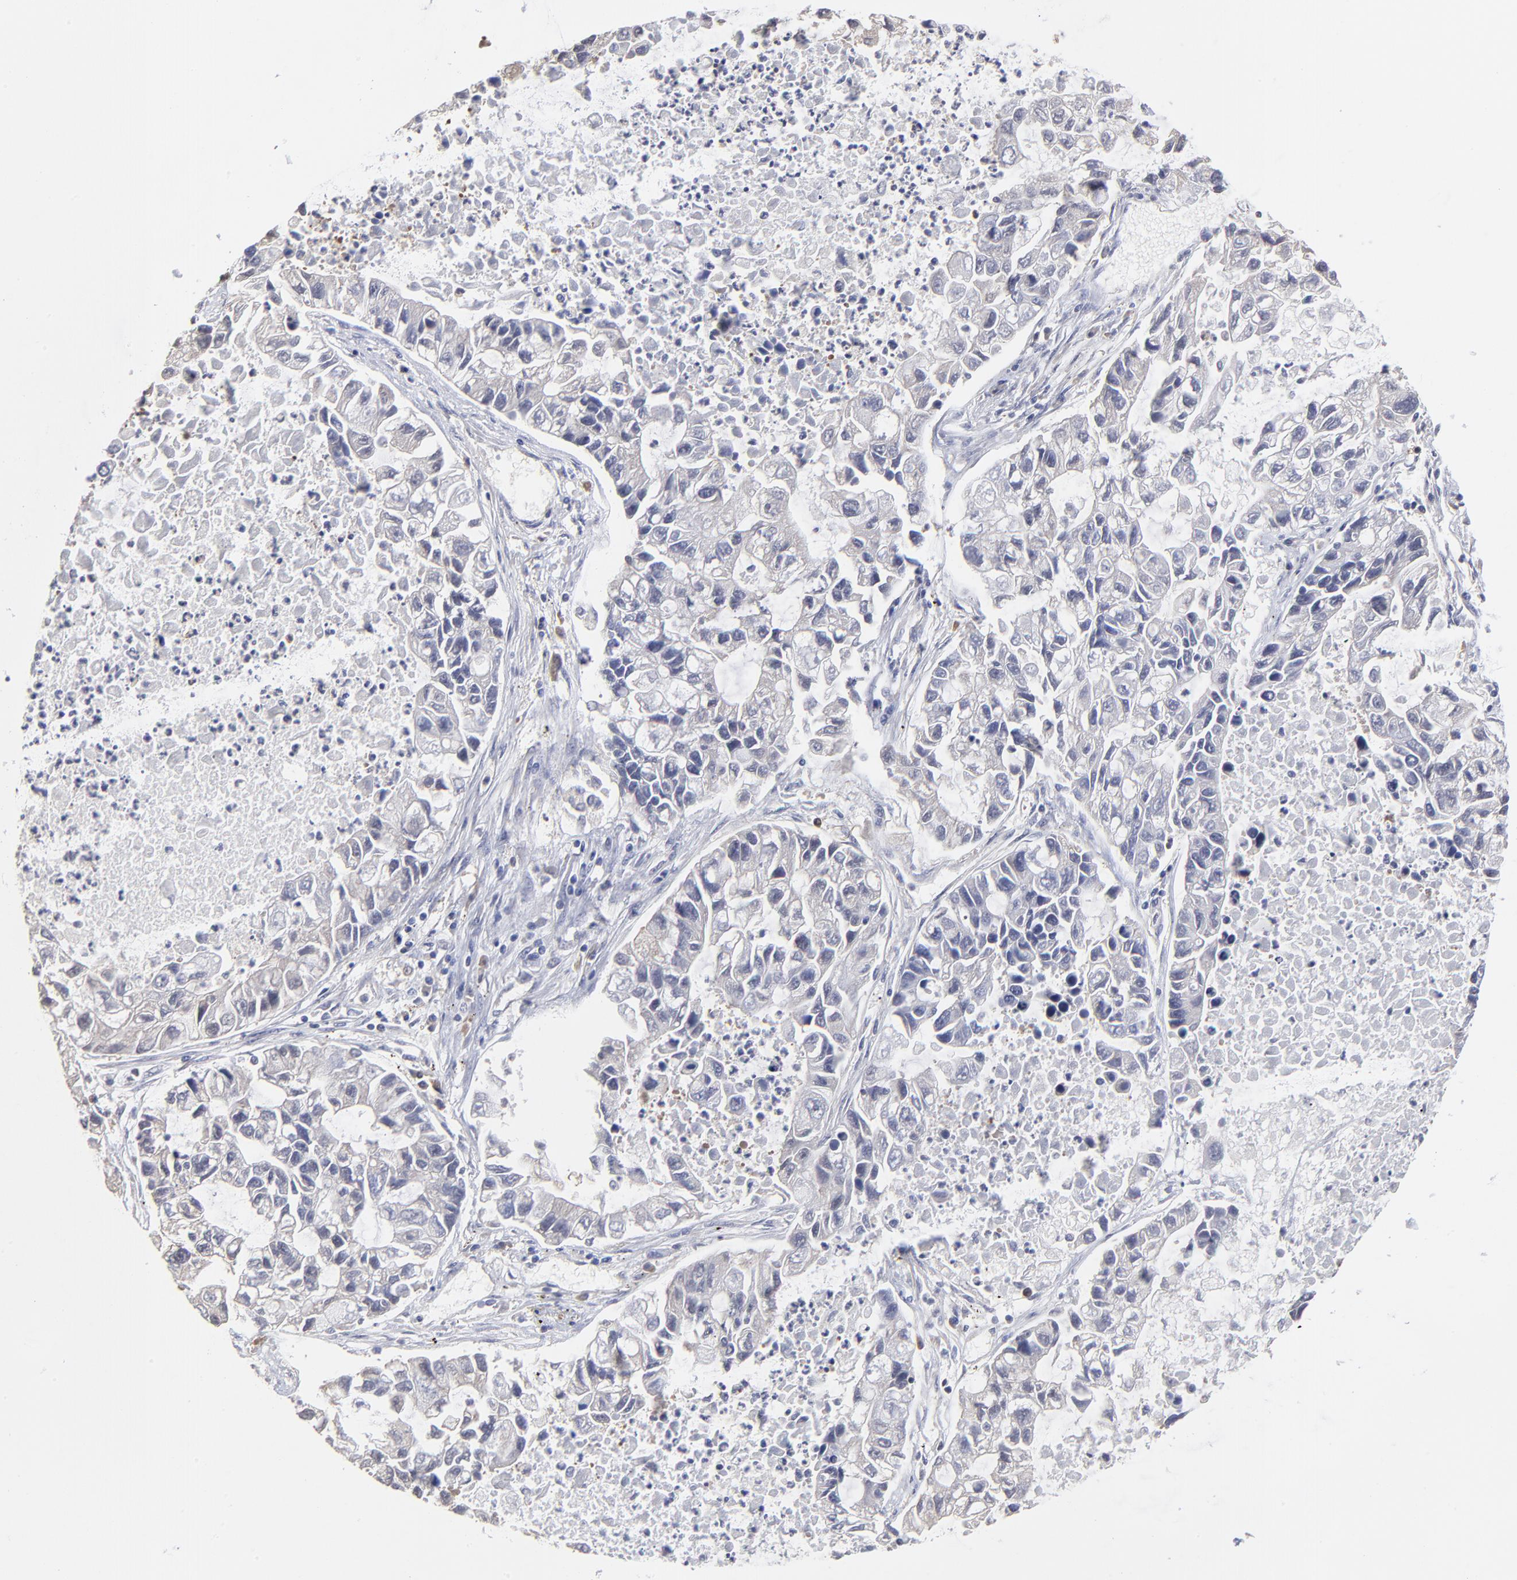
{"staining": {"intensity": "negative", "quantity": "none", "location": "none"}, "tissue": "lung cancer", "cell_type": "Tumor cells", "image_type": "cancer", "snomed": [{"axis": "morphology", "description": "Adenocarcinoma, NOS"}, {"axis": "topography", "description": "Lung"}], "caption": "Lung cancer (adenocarcinoma) was stained to show a protein in brown. There is no significant expression in tumor cells.", "gene": "CASP3", "patient": {"sex": "female", "age": 51}}